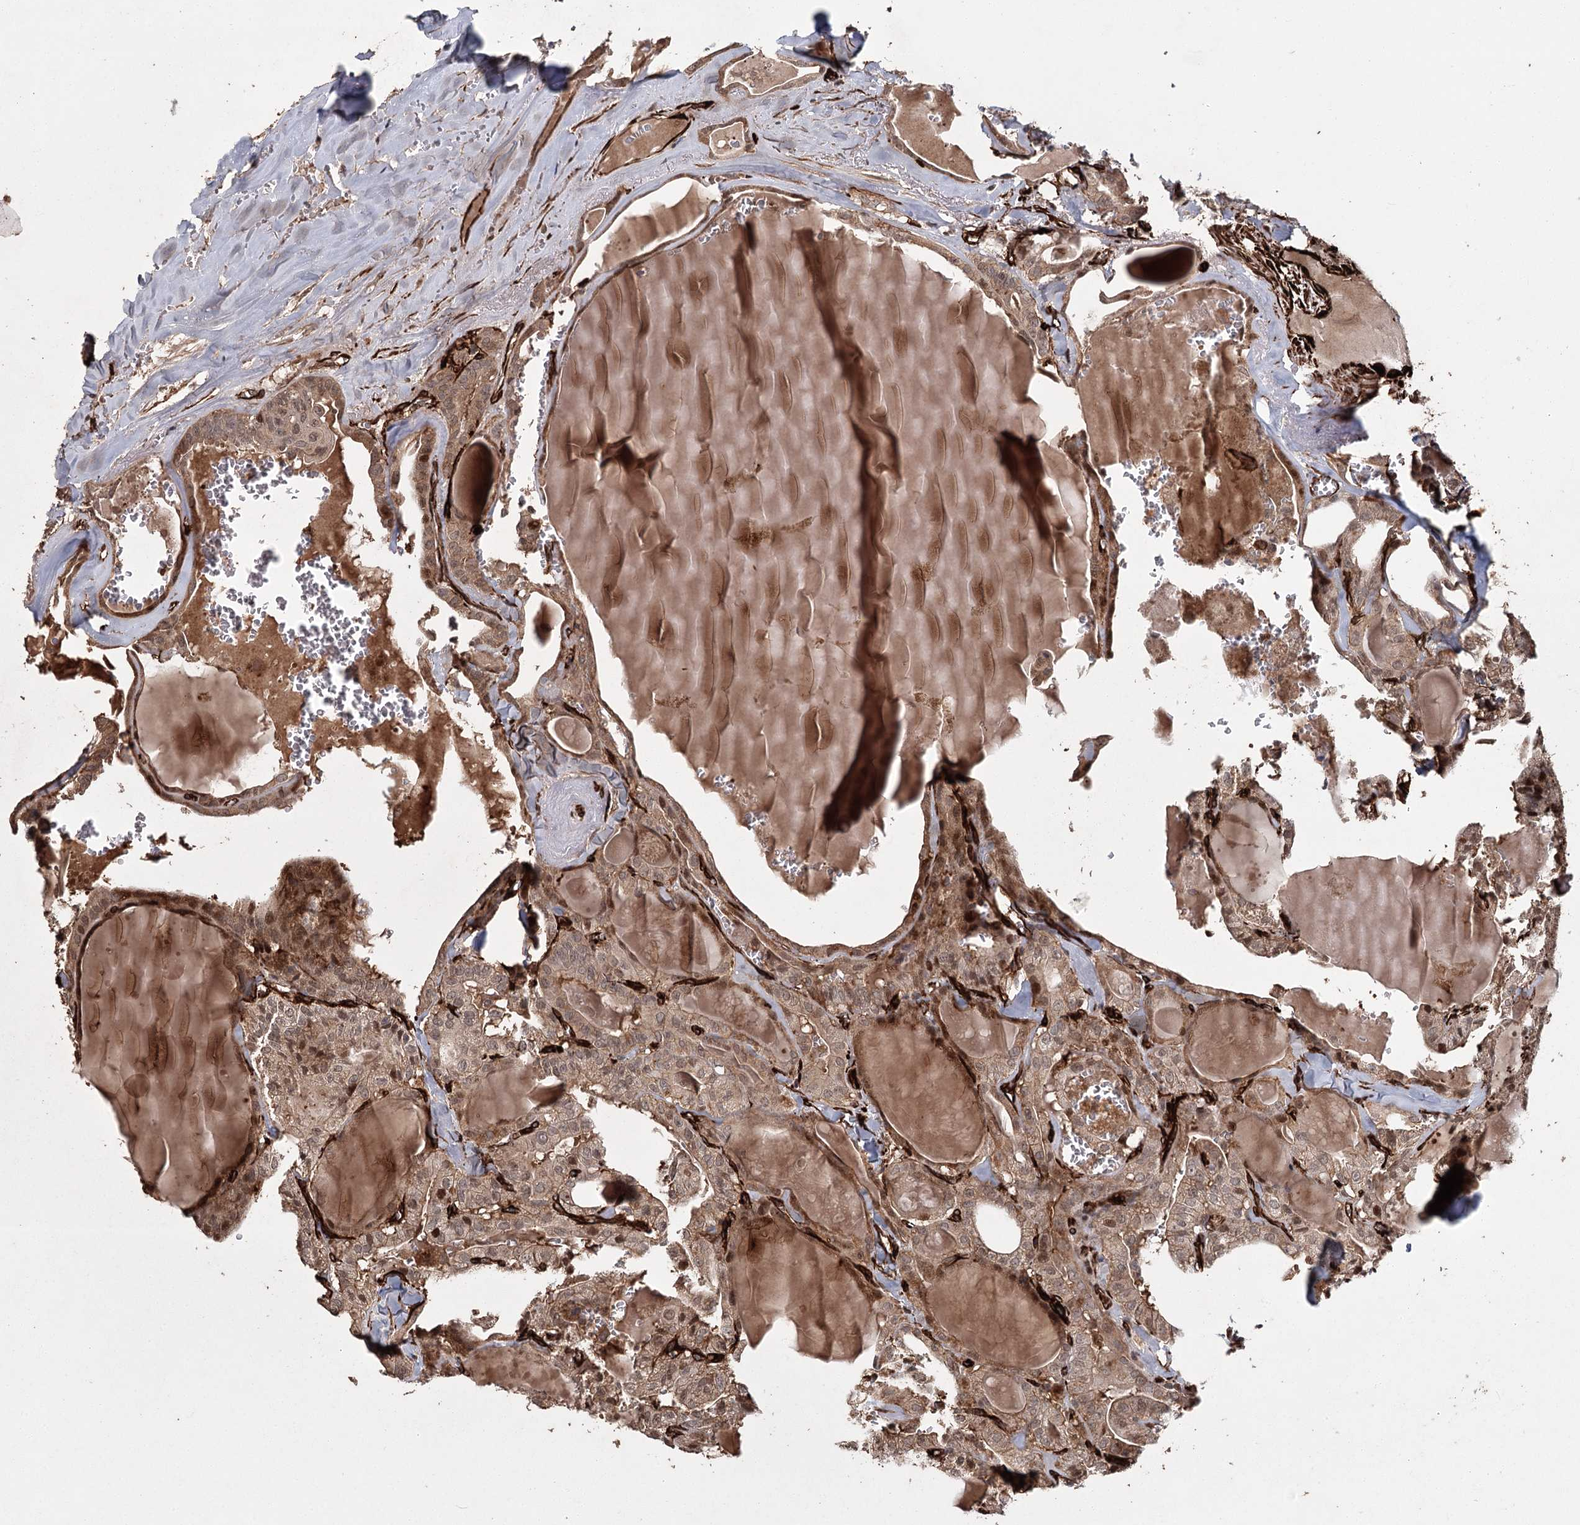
{"staining": {"intensity": "moderate", "quantity": ">75%", "location": "cytoplasmic/membranous"}, "tissue": "thyroid cancer", "cell_type": "Tumor cells", "image_type": "cancer", "snomed": [{"axis": "morphology", "description": "Papillary adenocarcinoma, NOS"}, {"axis": "topography", "description": "Thyroid gland"}], "caption": "Immunohistochemistry of human papillary adenocarcinoma (thyroid) shows medium levels of moderate cytoplasmic/membranous positivity in about >75% of tumor cells.", "gene": "RPAP3", "patient": {"sex": "male", "age": 52}}